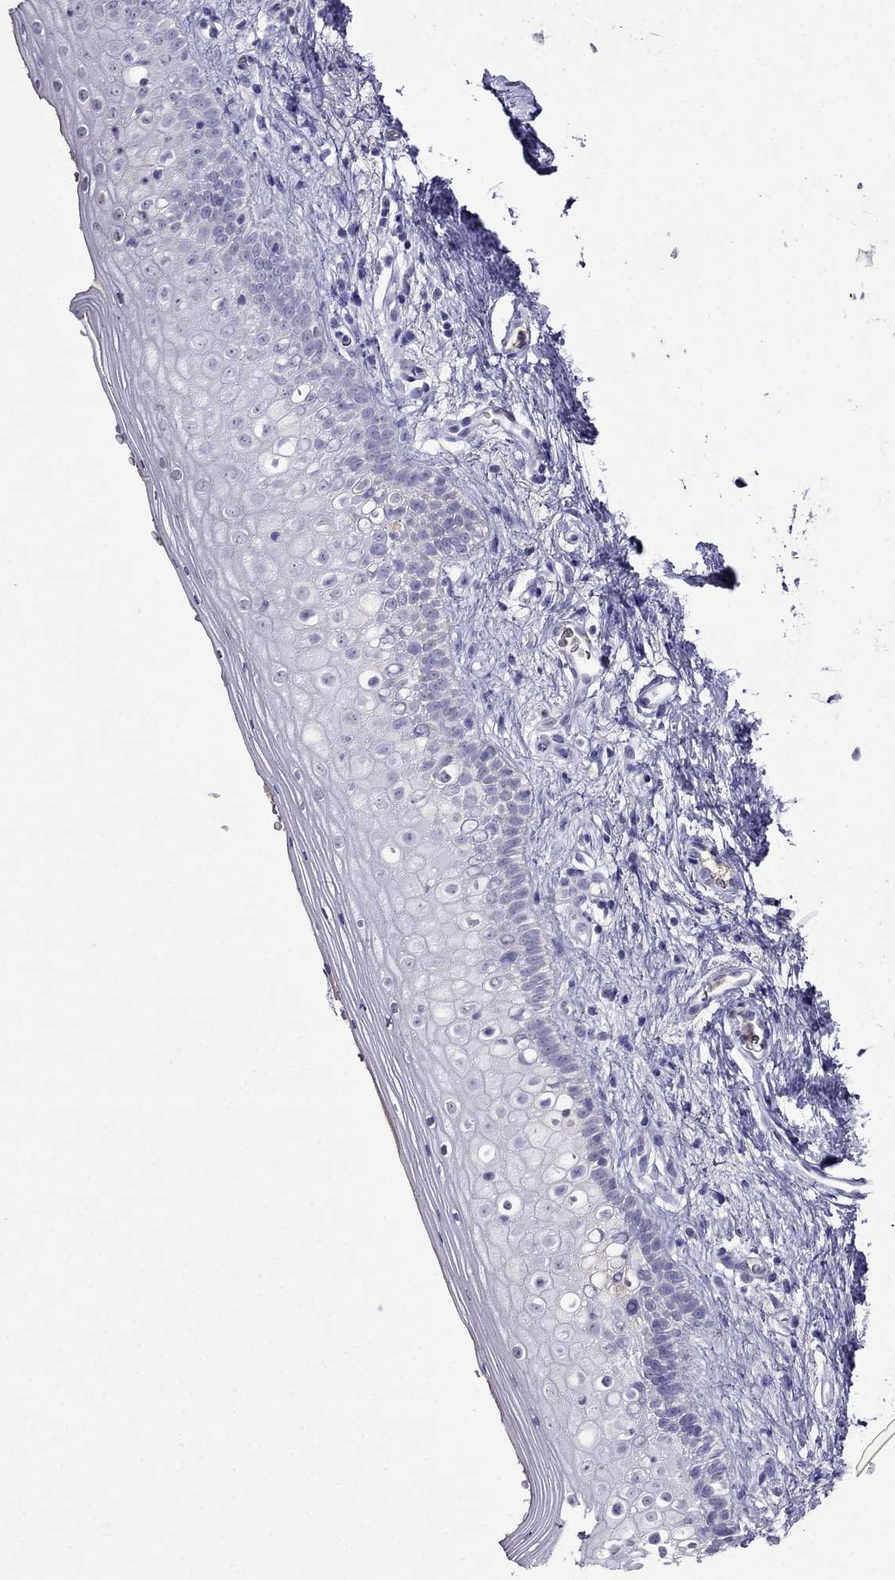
{"staining": {"intensity": "negative", "quantity": "none", "location": "none"}, "tissue": "vagina", "cell_type": "Squamous epithelial cells", "image_type": "normal", "snomed": [{"axis": "morphology", "description": "Normal tissue, NOS"}, {"axis": "topography", "description": "Vagina"}], "caption": "This histopathology image is of normal vagina stained with IHC to label a protein in brown with the nuclei are counter-stained blue. There is no staining in squamous epithelial cells.", "gene": "CDHR4", "patient": {"sex": "female", "age": 47}}